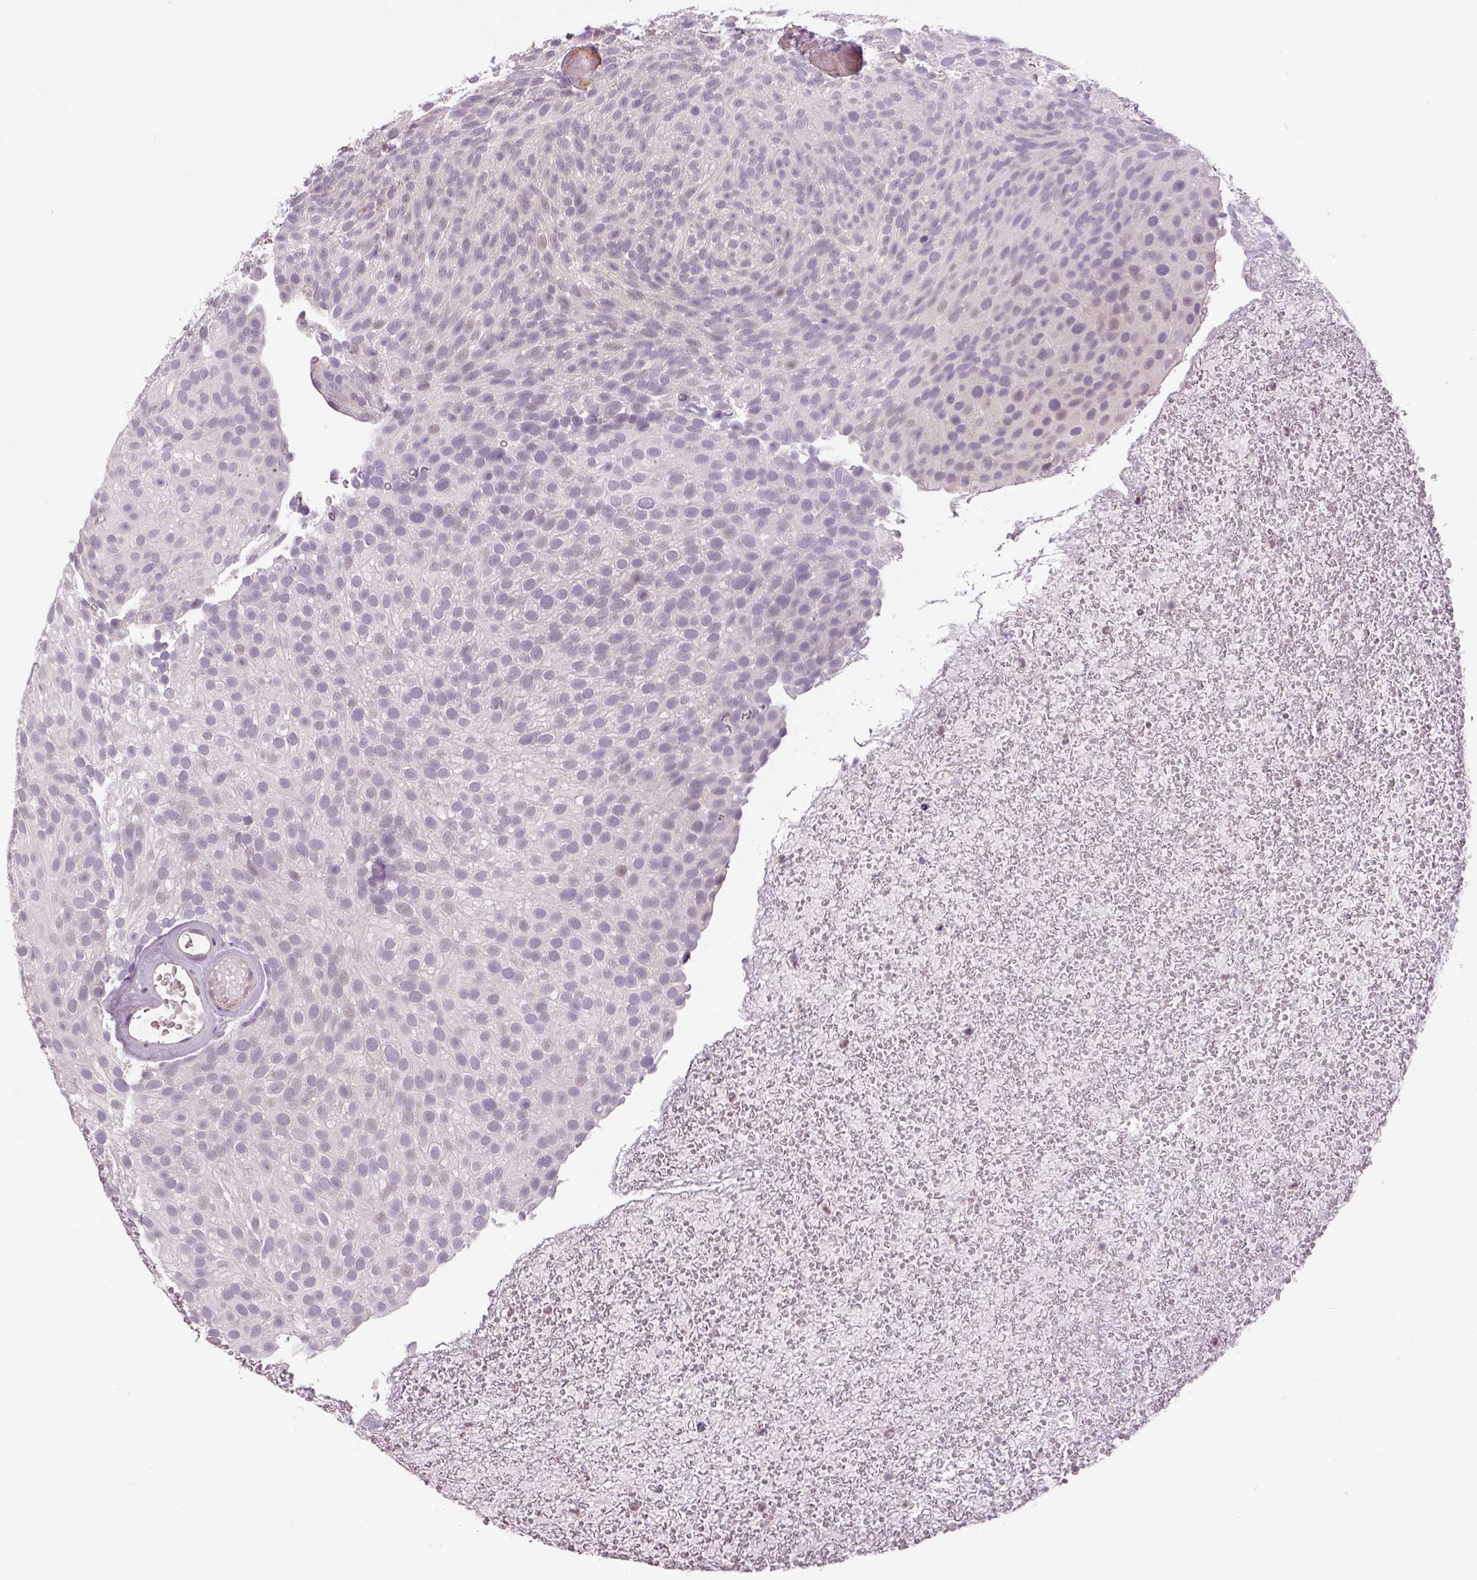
{"staining": {"intensity": "negative", "quantity": "none", "location": "none"}, "tissue": "urothelial cancer", "cell_type": "Tumor cells", "image_type": "cancer", "snomed": [{"axis": "morphology", "description": "Urothelial carcinoma, Low grade"}, {"axis": "topography", "description": "Urinary bladder"}], "caption": "A histopathology image of urothelial cancer stained for a protein exhibits no brown staining in tumor cells. (DAB immunohistochemistry (IHC) with hematoxylin counter stain).", "gene": "NECAB1", "patient": {"sex": "male", "age": 78}}